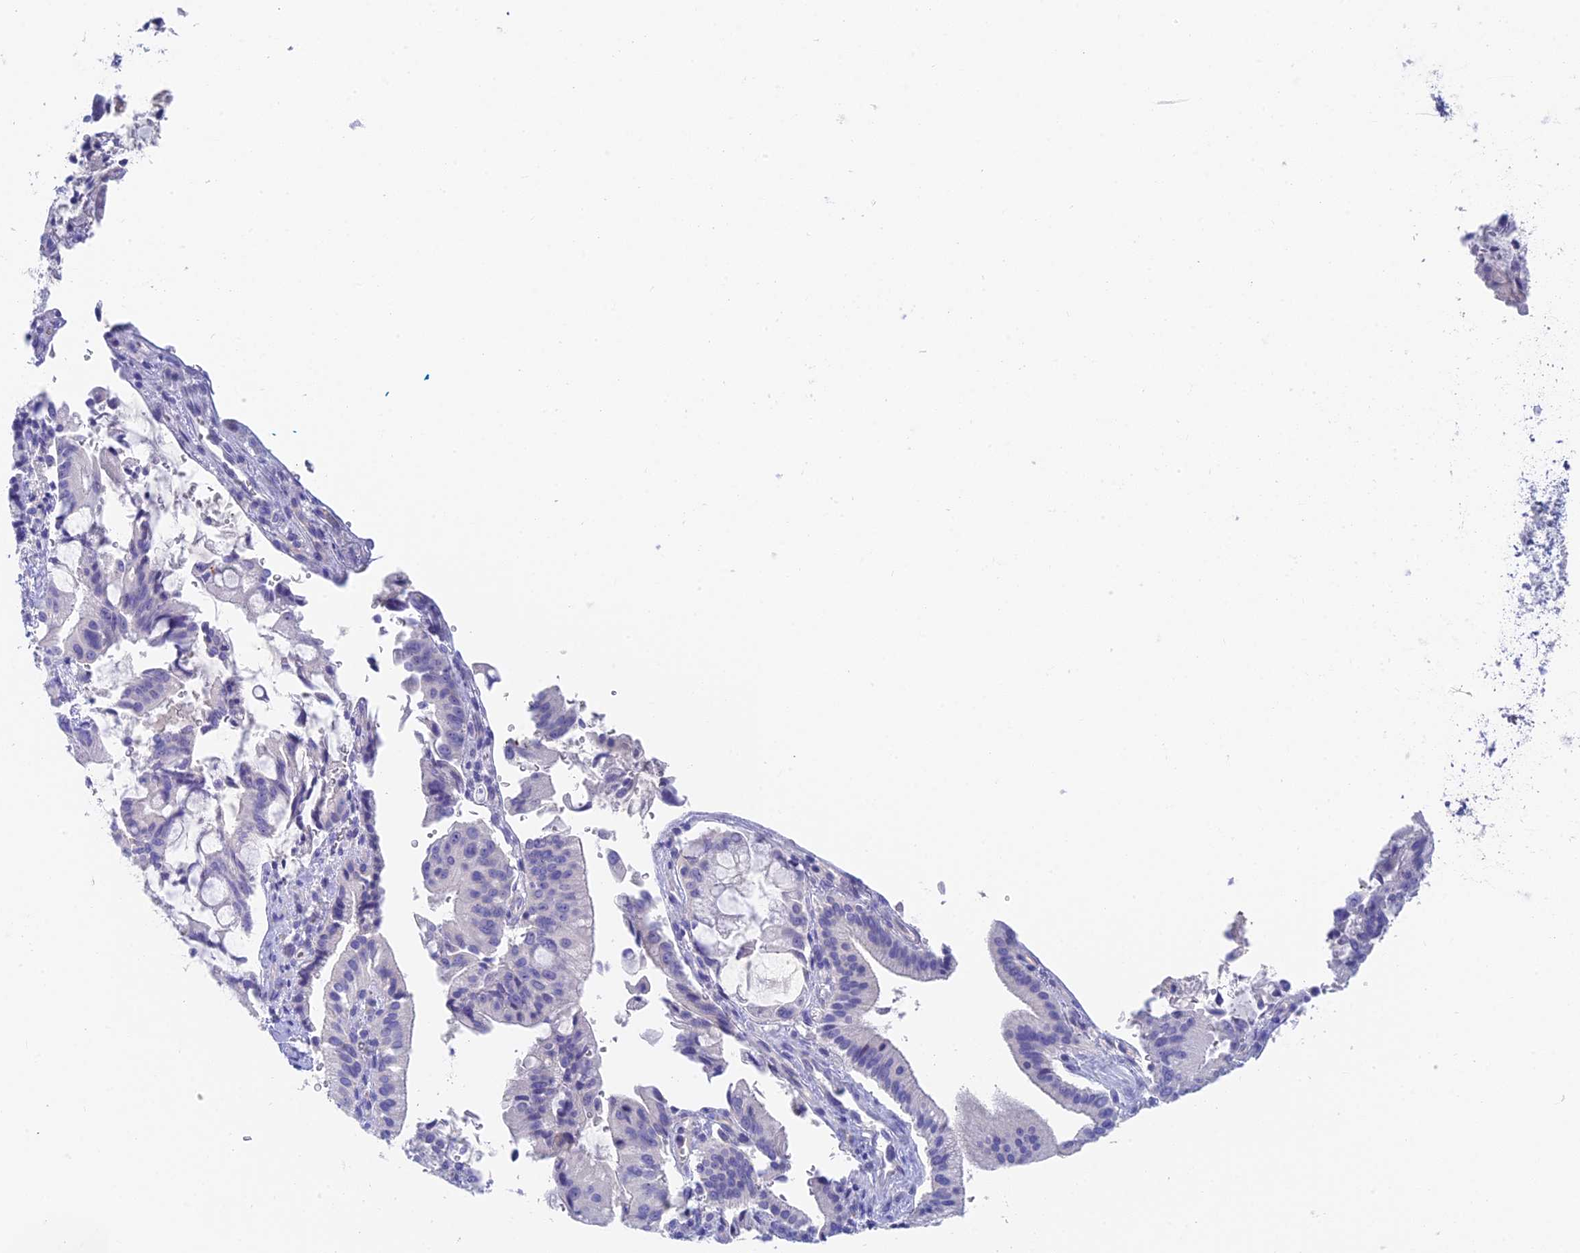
{"staining": {"intensity": "negative", "quantity": "none", "location": "none"}, "tissue": "pancreatic cancer", "cell_type": "Tumor cells", "image_type": "cancer", "snomed": [{"axis": "morphology", "description": "Adenocarcinoma, NOS"}, {"axis": "topography", "description": "Pancreas"}], "caption": "The image exhibits no significant positivity in tumor cells of pancreatic cancer (adenocarcinoma).", "gene": "ADAMTS13", "patient": {"sex": "male", "age": 68}}